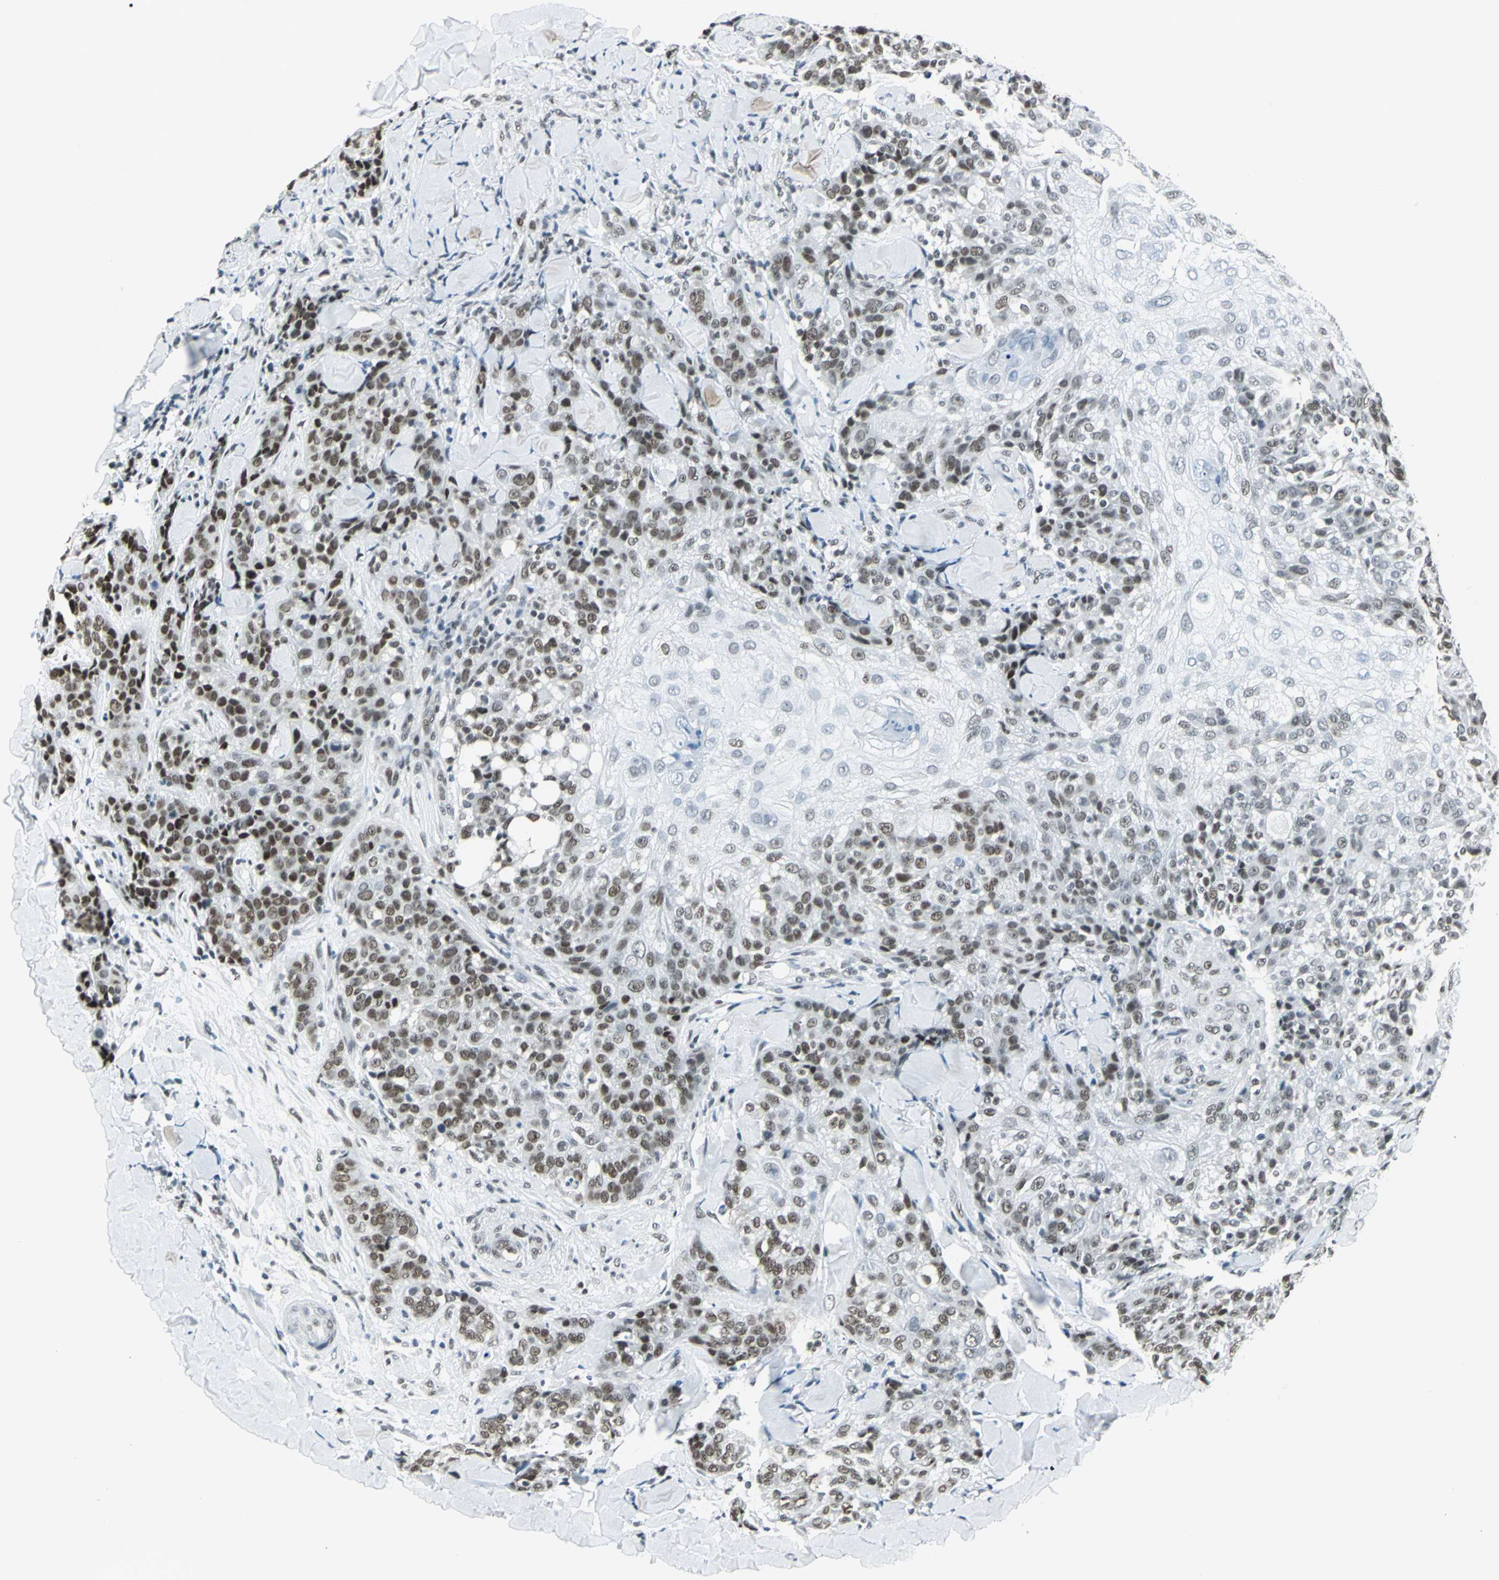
{"staining": {"intensity": "moderate", "quantity": "25%-75%", "location": "nuclear"}, "tissue": "skin cancer", "cell_type": "Tumor cells", "image_type": "cancer", "snomed": [{"axis": "morphology", "description": "Normal tissue, NOS"}, {"axis": "morphology", "description": "Squamous cell carcinoma, NOS"}, {"axis": "topography", "description": "Skin"}], "caption": "There is medium levels of moderate nuclear expression in tumor cells of squamous cell carcinoma (skin), as demonstrated by immunohistochemical staining (brown color).", "gene": "ADNP", "patient": {"sex": "female", "age": 83}}